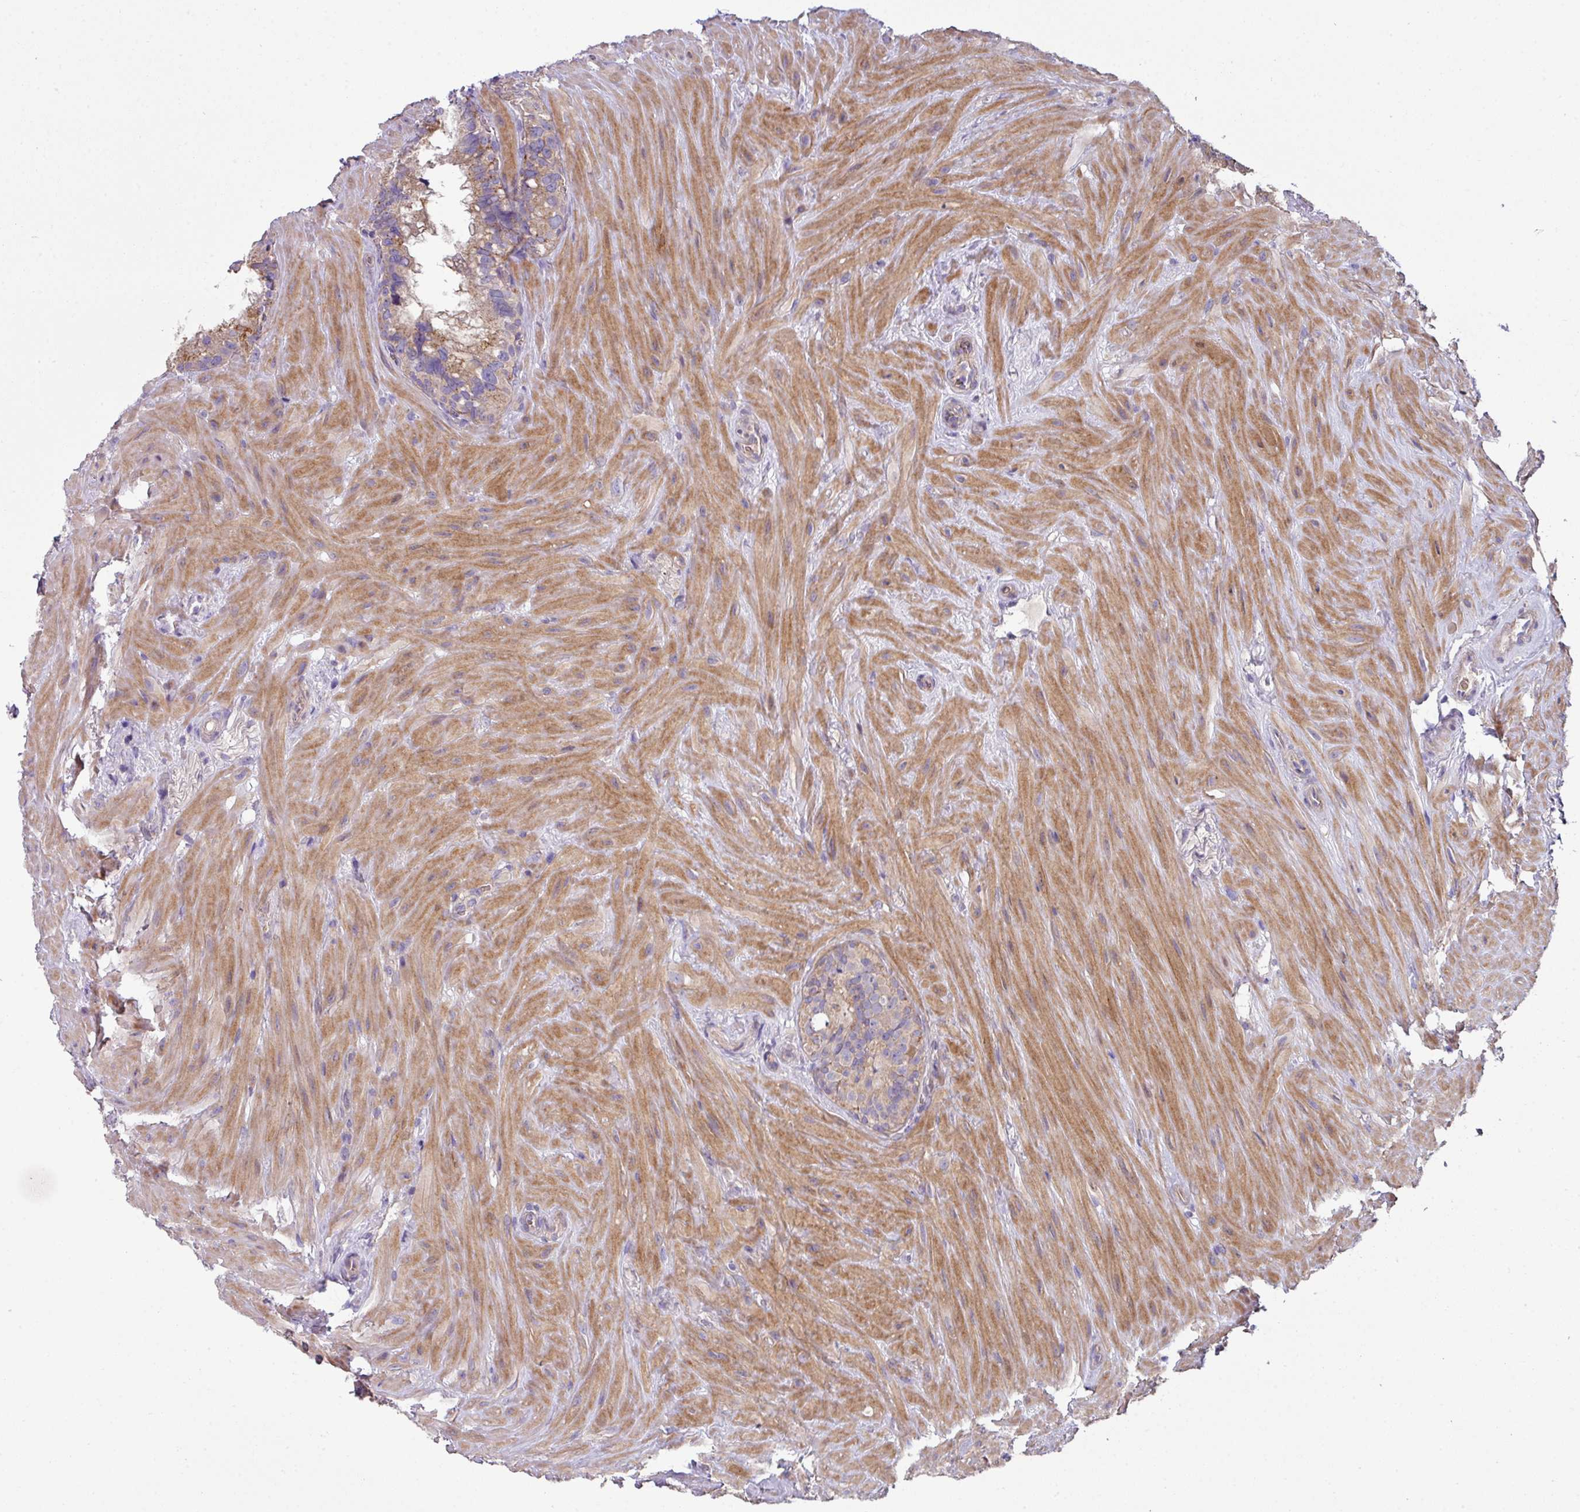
{"staining": {"intensity": "weak", "quantity": ">75%", "location": "cytoplasmic/membranous"}, "tissue": "seminal vesicle", "cell_type": "Glandular cells", "image_type": "normal", "snomed": [{"axis": "morphology", "description": "Normal tissue, NOS"}, {"axis": "topography", "description": "Seminal veicle"}], "caption": "The image shows staining of benign seminal vesicle, revealing weak cytoplasmic/membranous protein staining (brown color) within glandular cells.", "gene": "LRRC9", "patient": {"sex": "male", "age": 68}}